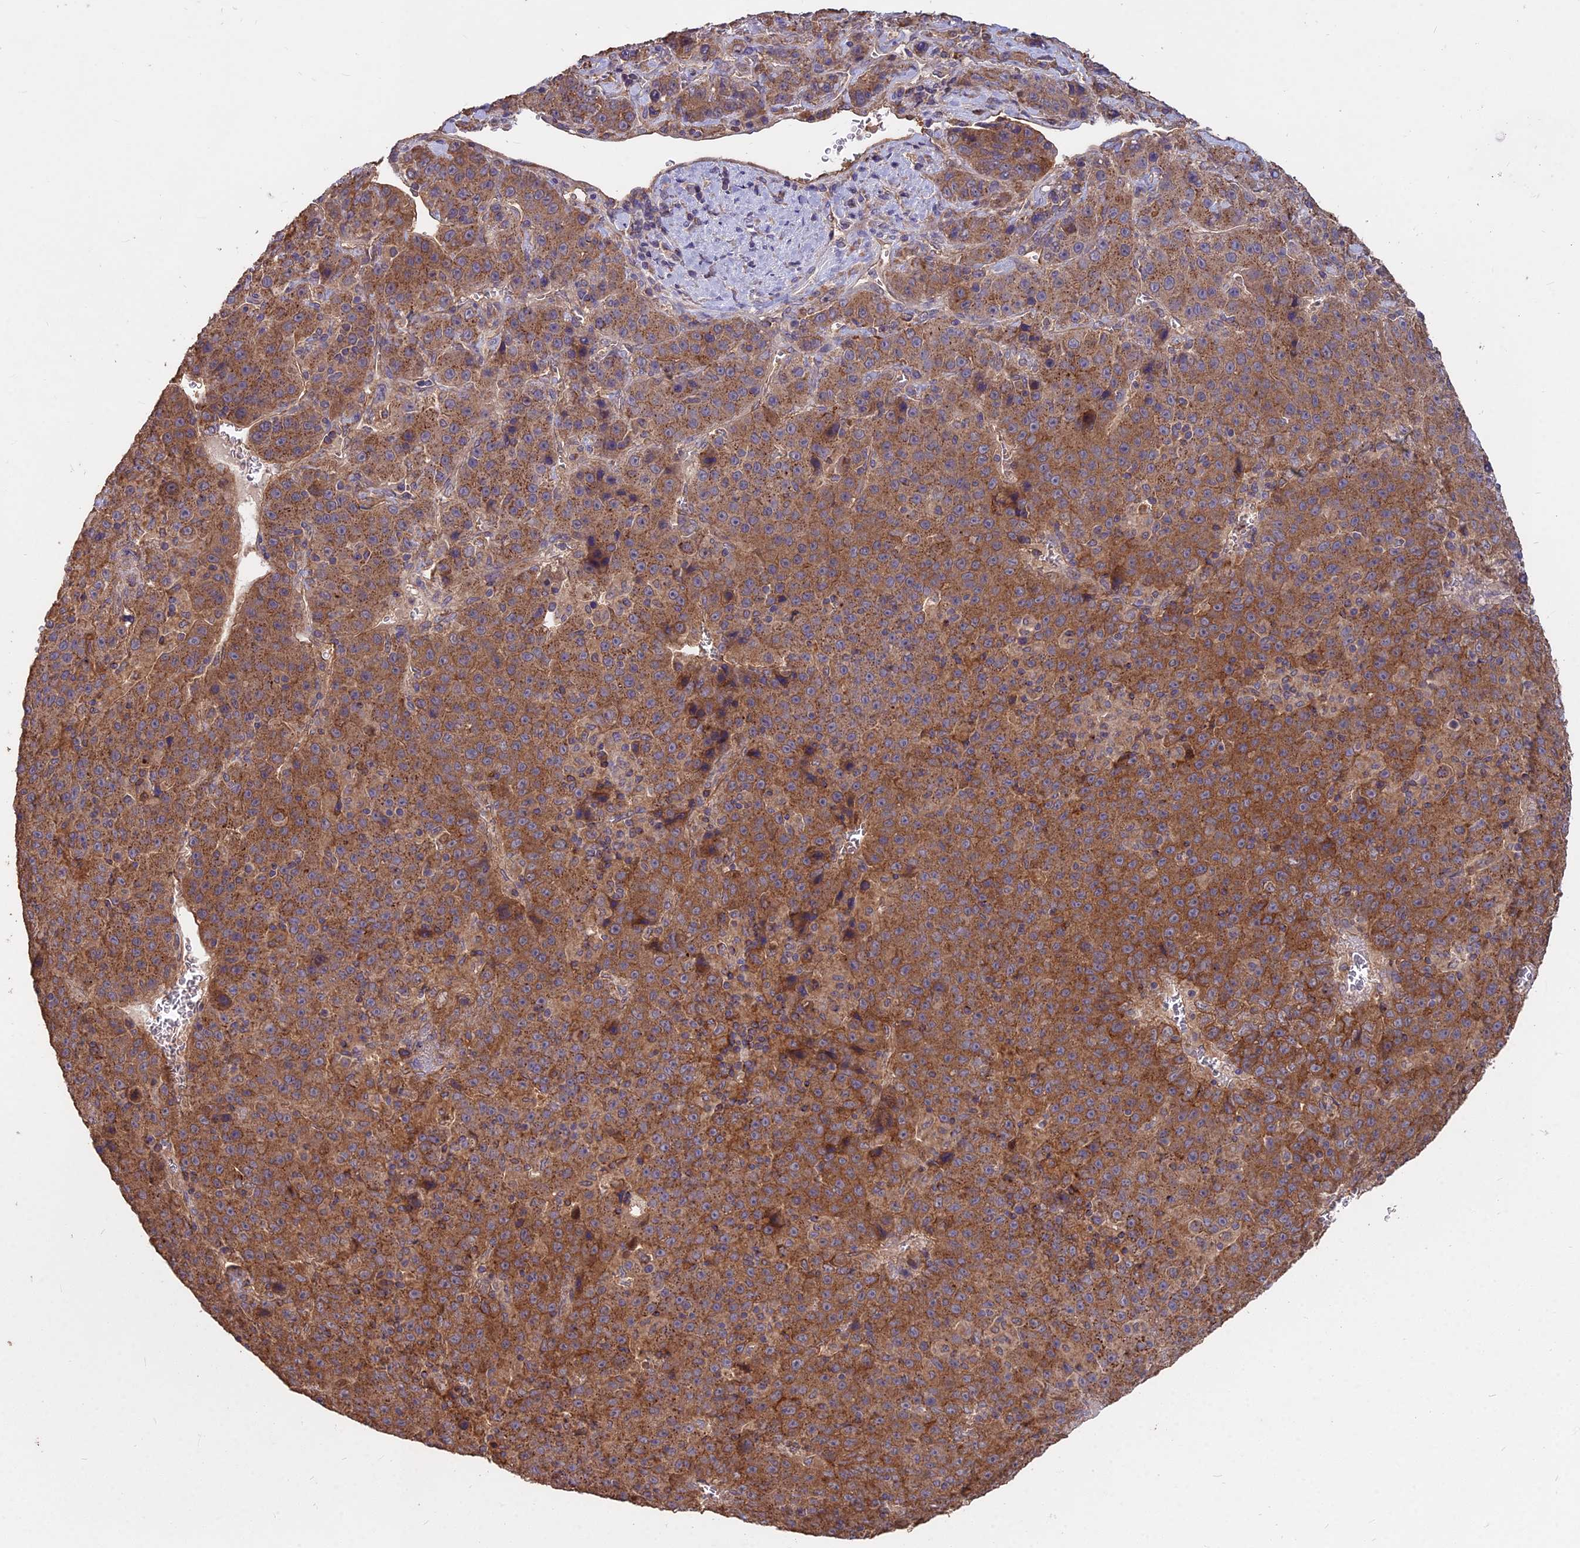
{"staining": {"intensity": "strong", "quantity": ">75%", "location": "cytoplasmic/membranous"}, "tissue": "liver cancer", "cell_type": "Tumor cells", "image_type": "cancer", "snomed": [{"axis": "morphology", "description": "Carcinoma, Hepatocellular, NOS"}, {"axis": "topography", "description": "Liver"}], "caption": "Immunohistochemical staining of human hepatocellular carcinoma (liver) shows high levels of strong cytoplasmic/membranous positivity in approximately >75% of tumor cells.", "gene": "CEMIP2", "patient": {"sex": "female", "age": 53}}